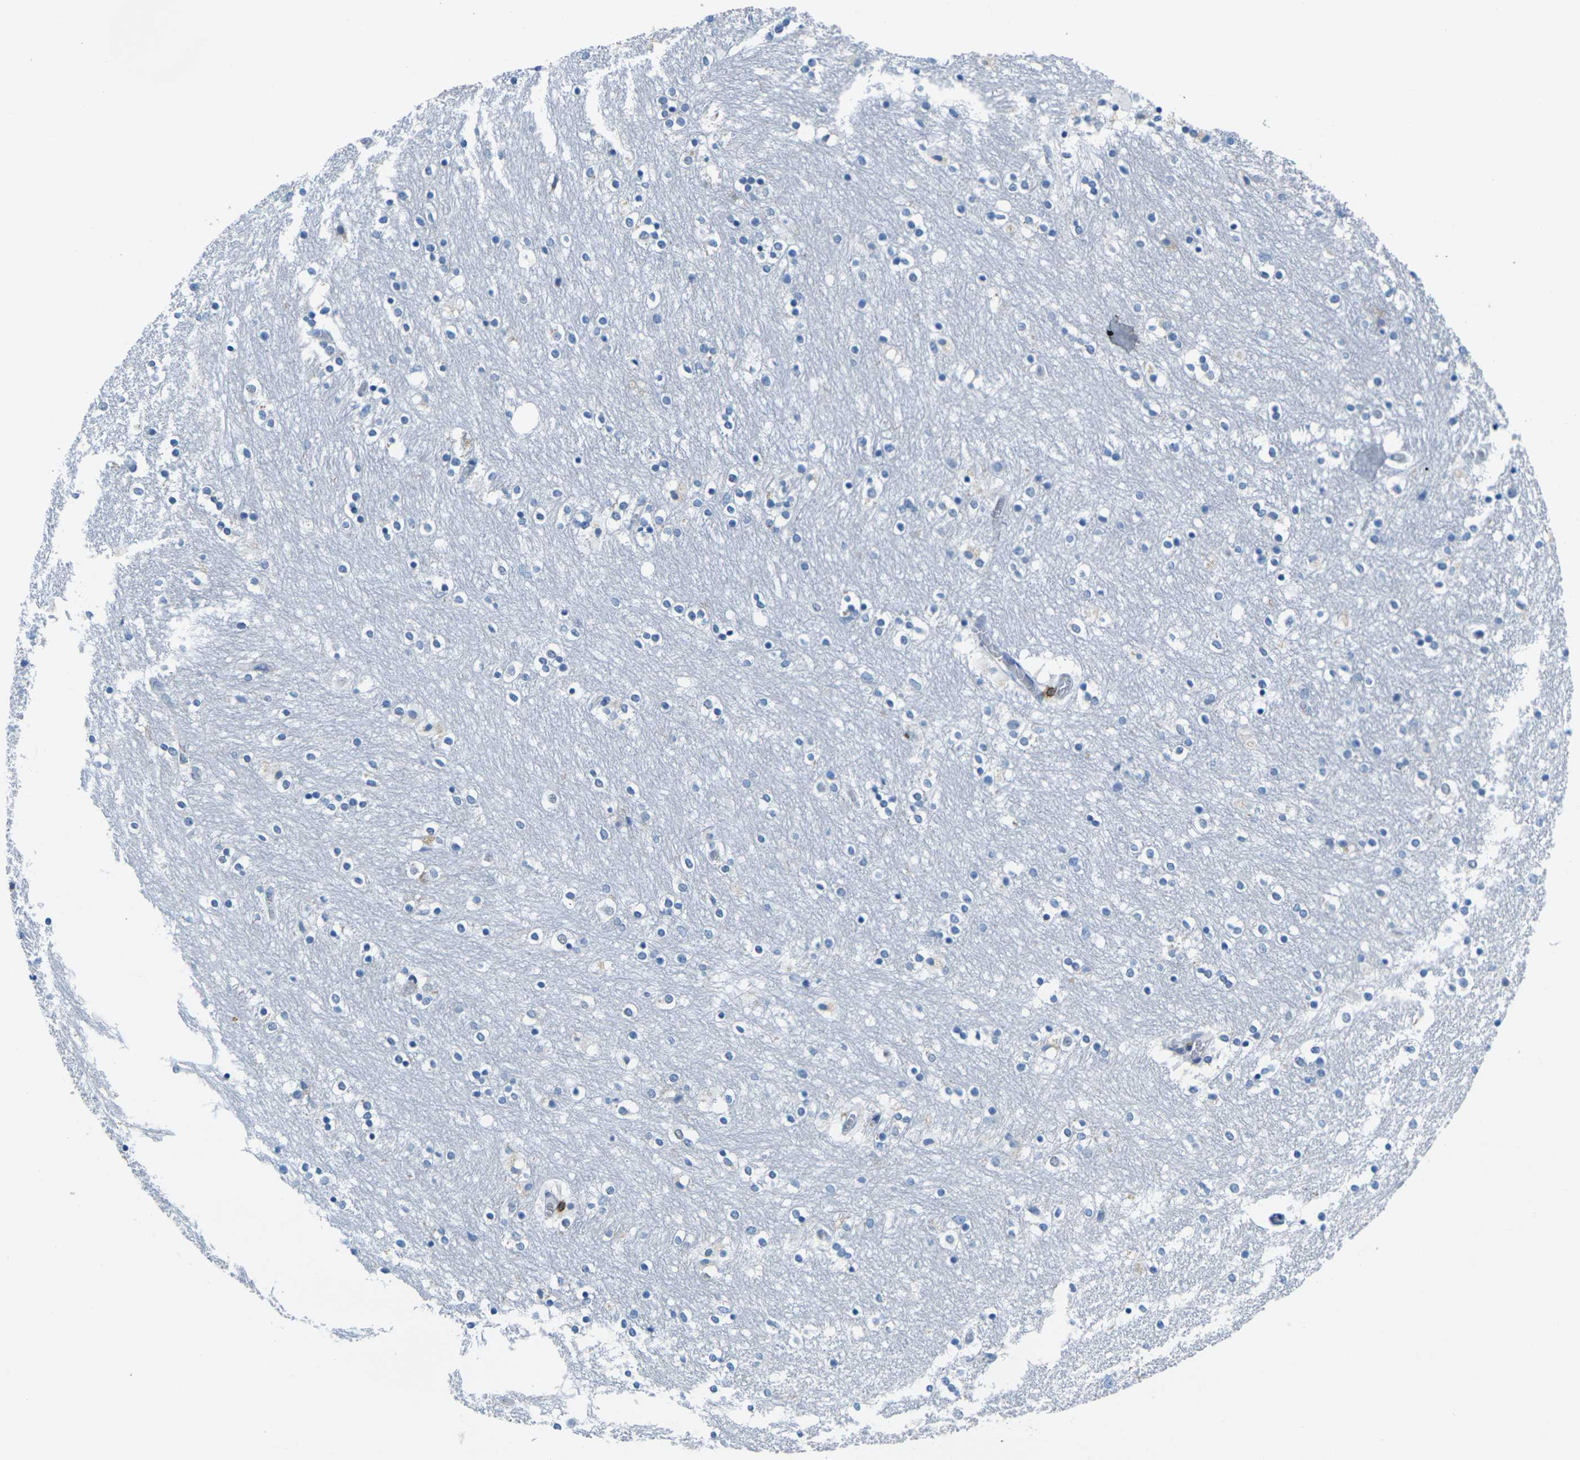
{"staining": {"intensity": "negative", "quantity": "none", "location": "none"}, "tissue": "caudate", "cell_type": "Glial cells", "image_type": "normal", "snomed": [{"axis": "morphology", "description": "Normal tissue, NOS"}, {"axis": "topography", "description": "Lateral ventricle wall"}], "caption": "This is an immunohistochemistry histopathology image of unremarkable caudate. There is no expression in glial cells.", "gene": "CD3D", "patient": {"sex": "female", "age": 54}}